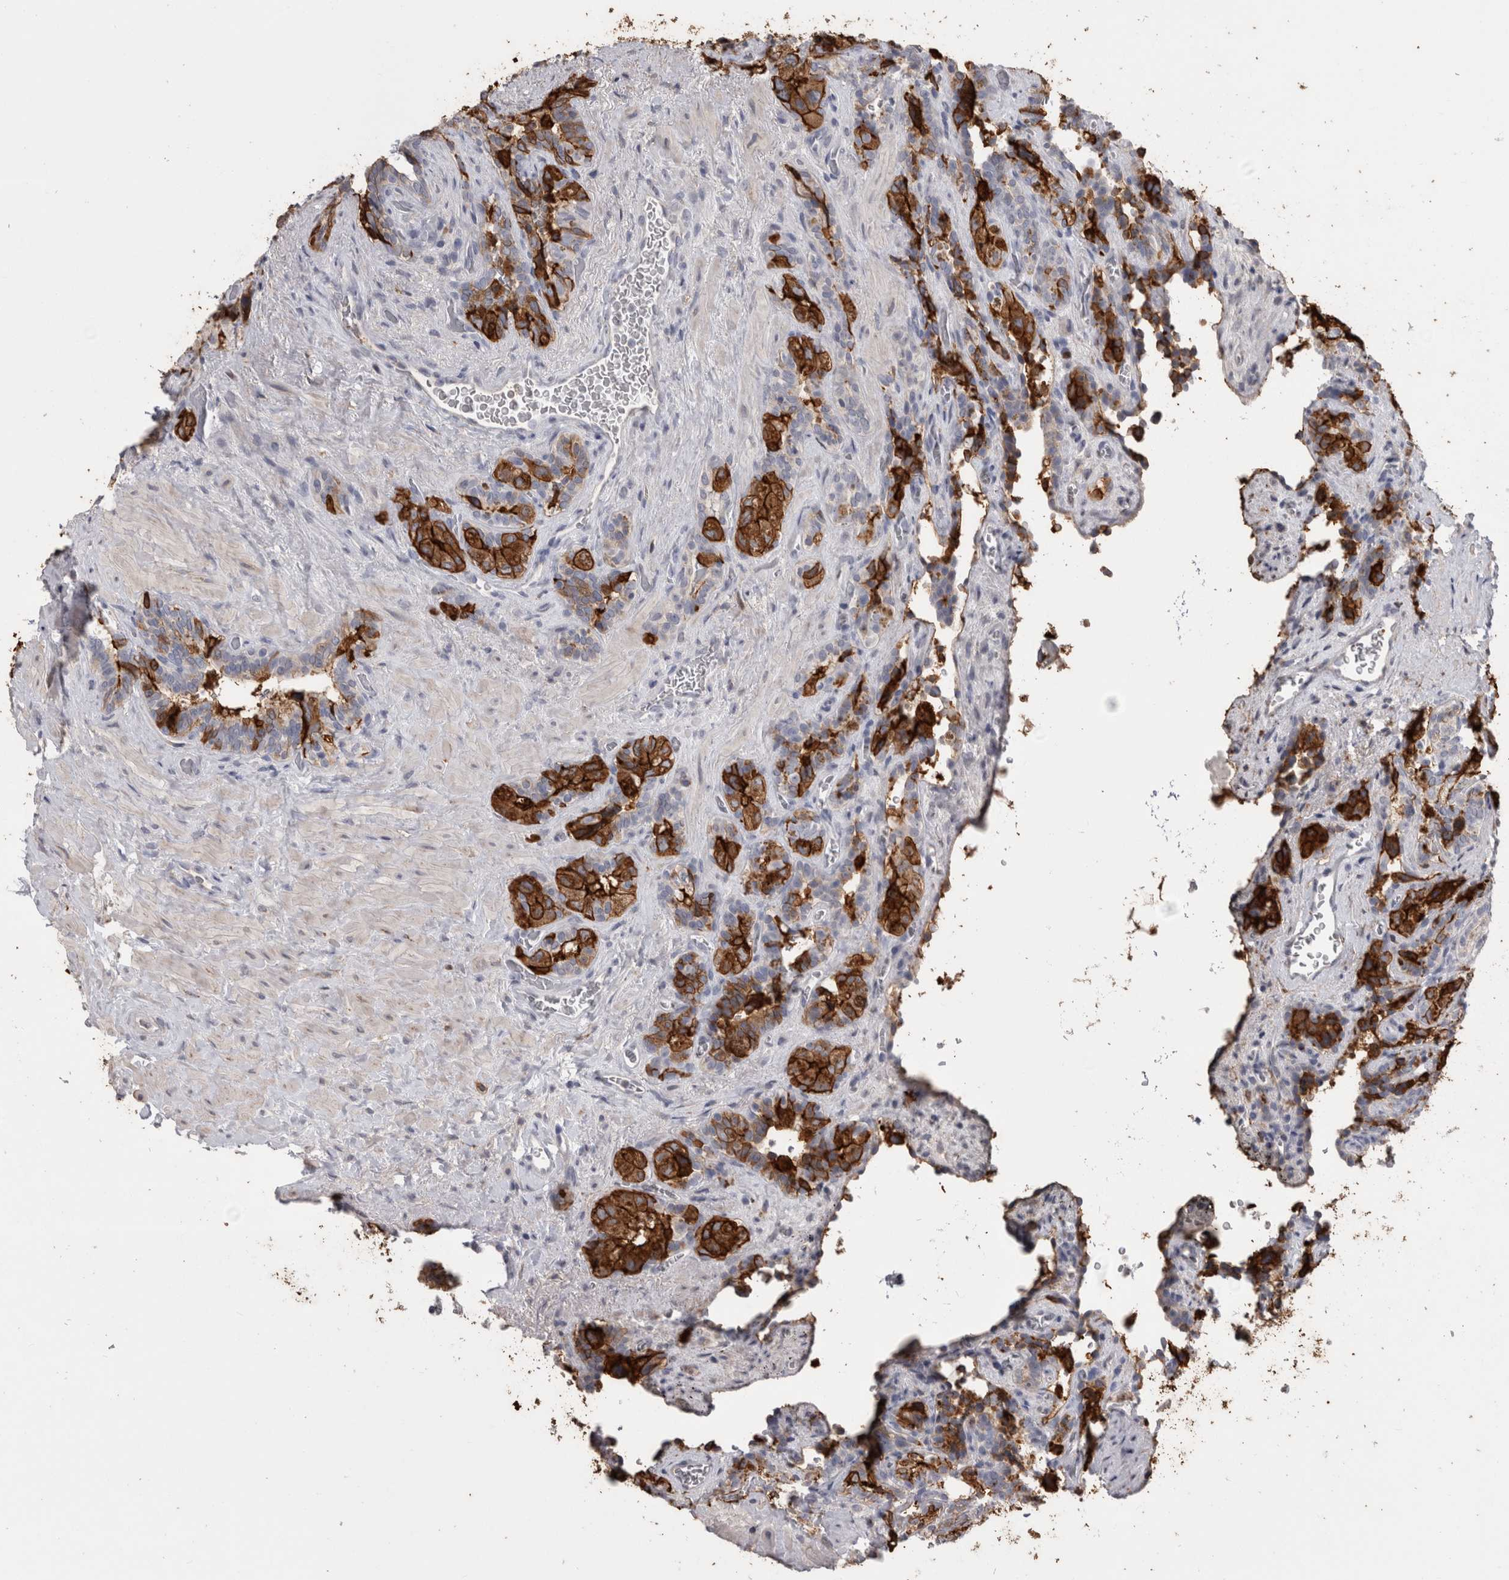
{"staining": {"intensity": "moderate", "quantity": ">75%", "location": "cytoplasmic/membranous"}, "tissue": "seminal vesicle", "cell_type": "Glandular cells", "image_type": "normal", "snomed": [{"axis": "morphology", "description": "Normal tissue, NOS"}, {"axis": "topography", "description": "Prostate"}, {"axis": "topography", "description": "Seminal veicle"}], "caption": "Immunohistochemical staining of unremarkable seminal vesicle shows moderate cytoplasmic/membranous protein staining in approximately >75% of glandular cells.", "gene": "ANXA13", "patient": {"sex": "male", "age": 67}}